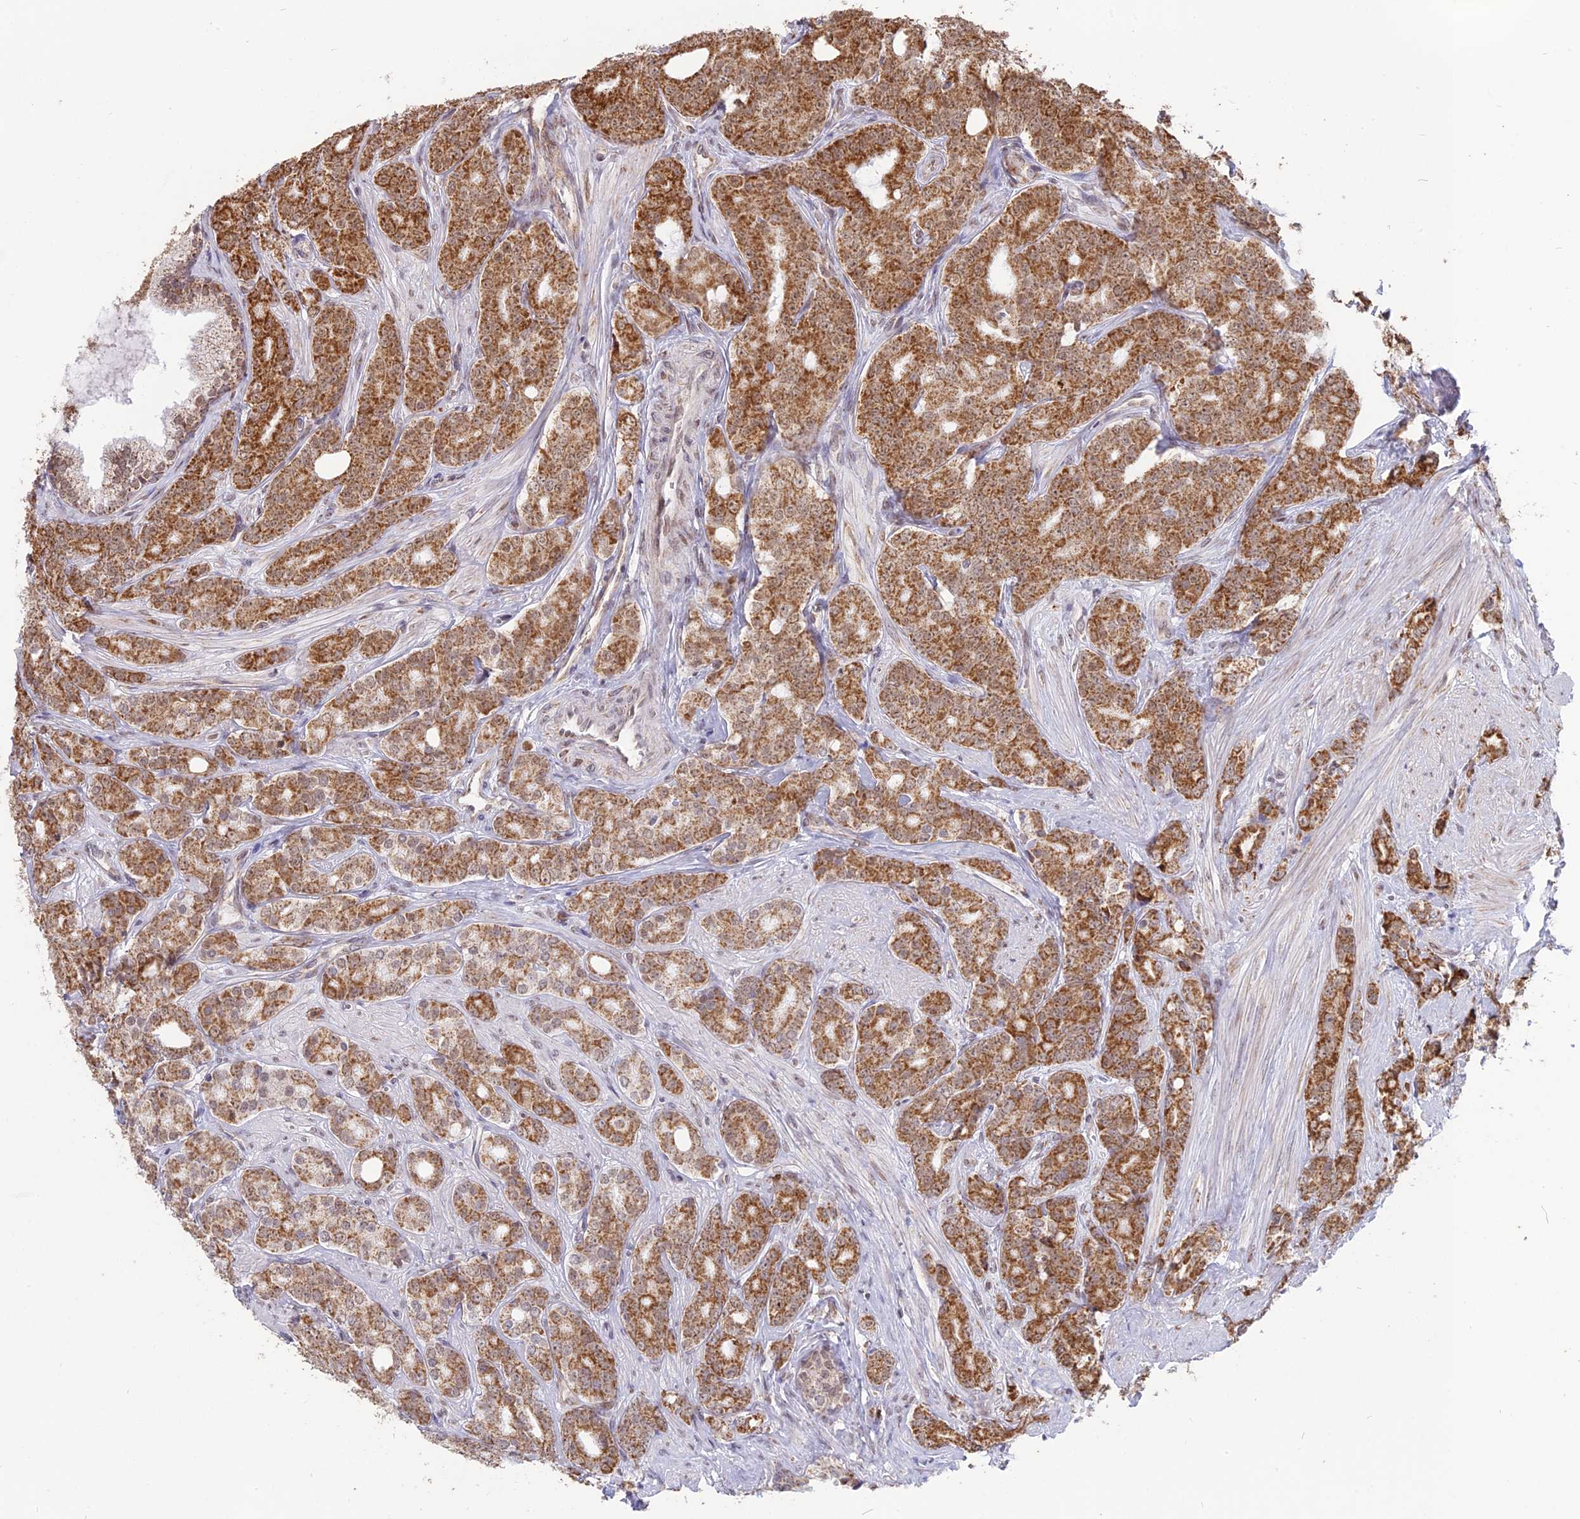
{"staining": {"intensity": "moderate", "quantity": ">75%", "location": "cytoplasmic/membranous"}, "tissue": "prostate cancer", "cell_type": "Tumor cells", "image_type": "cancer", "snomed": [{"axis": "morphology", "description": "Adenocarcinoma, High grade"}, {"axis": "topography", "description": "Prostate"}], "caption": "Immunohistochemistry (IHC) micrograph of prostate high-grade adenocarcinoma stained for a protein (brown), which reveals medium levels of moderate cytoplasmic/membranous expression in about >75% of tumor cells.", "gene": "ARHGAP40", "patient": {"sex": "male", "age": 62}}